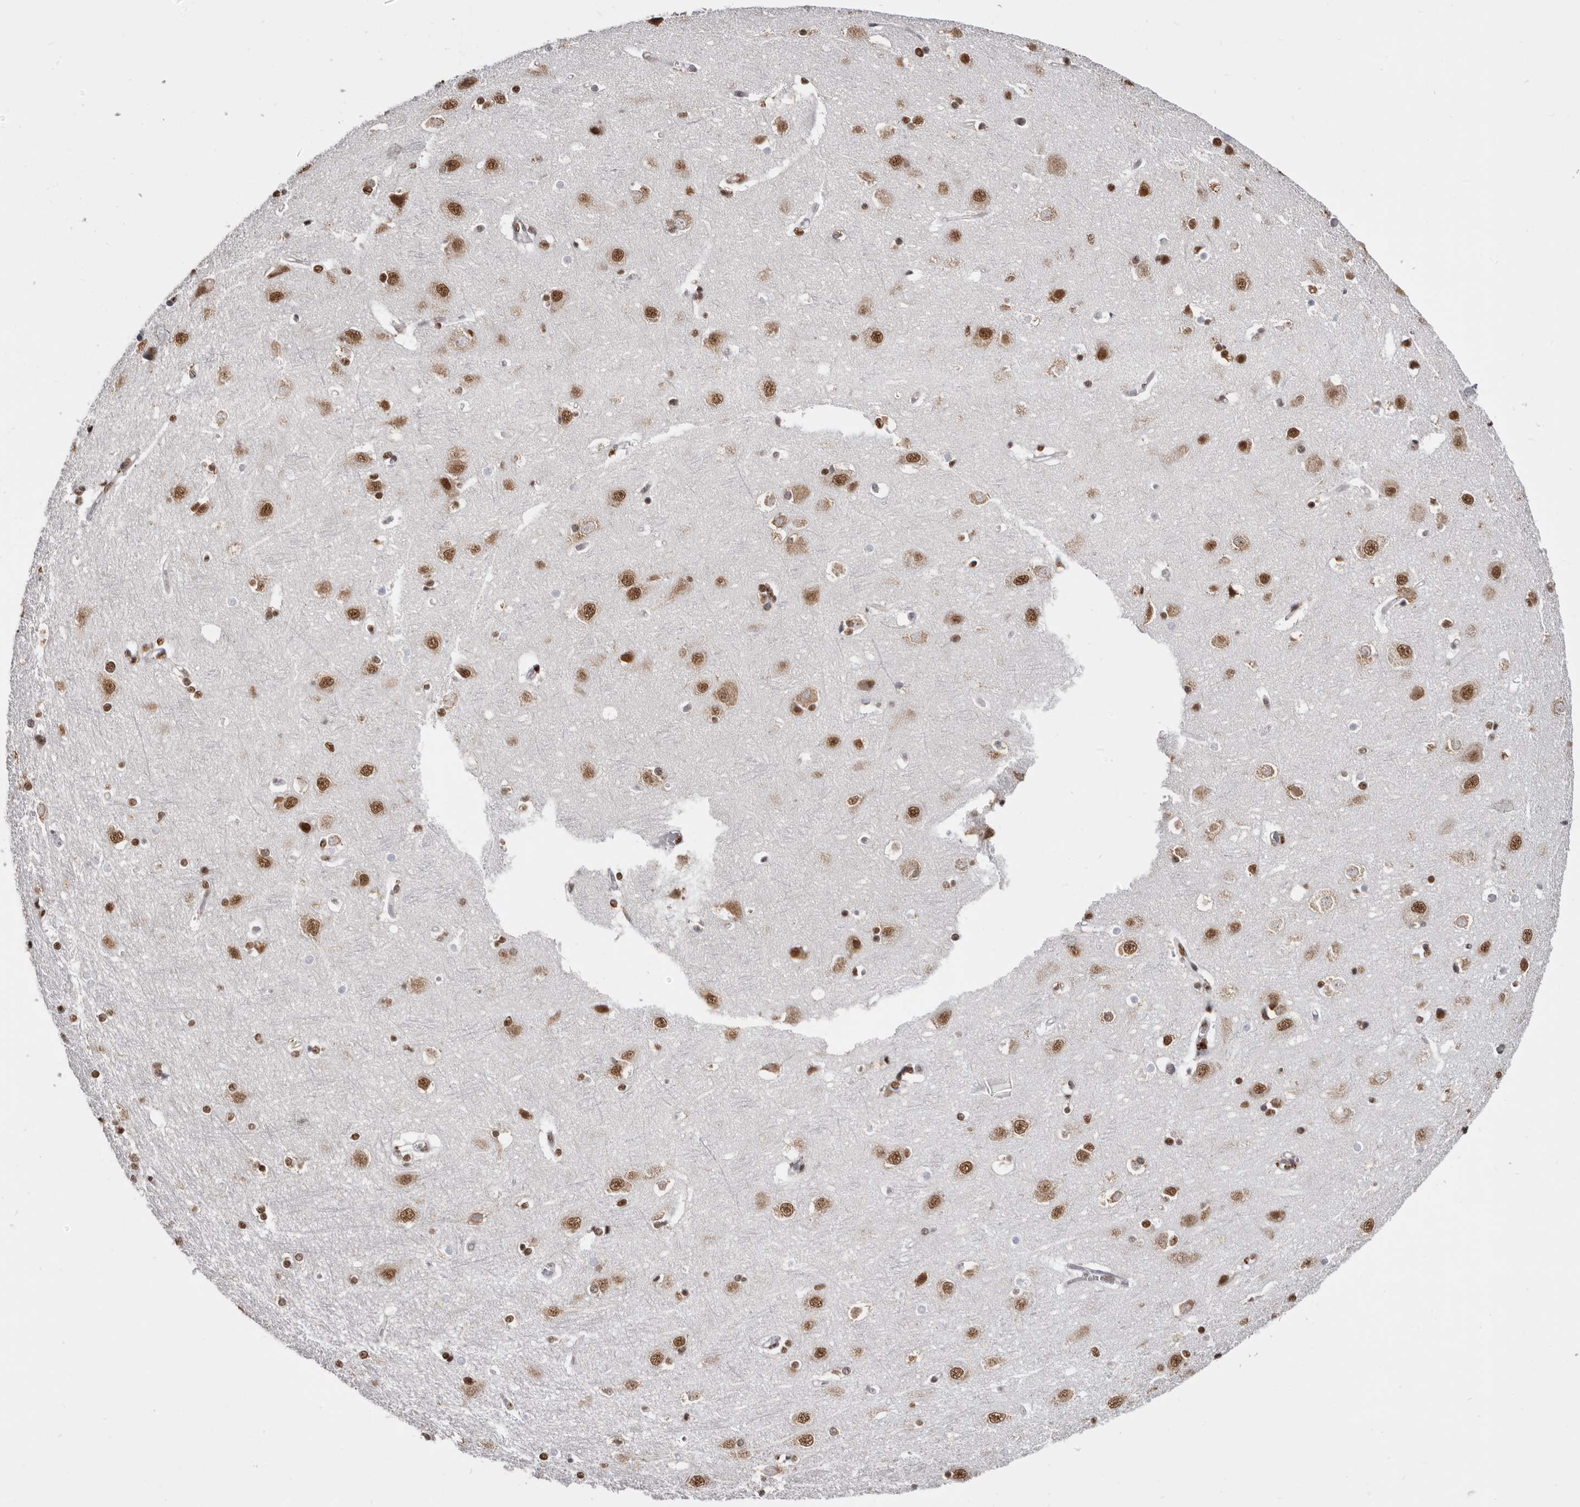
{"staining": {"intensity": "moderate", "quantity": ">75%", "location": "nuclear"}, "tissue": "cerebral cortex", "cell_type": "Endothelial cells", "image_type": "normal", "snomed": [{"axis": "morphology", "description": "Normal tissue, NOS"}, {"axis": "topography", "description": "Cerebral cortex"}], "caption": "The photomicrograph displays immunohistochemical staining of unremarkable cerebral cortex. There is moderate nuclear staining is identified in about >75% of endothelial cells.", "gene": "SCAF4", "patient": {"sex": "male", "age": 54}}